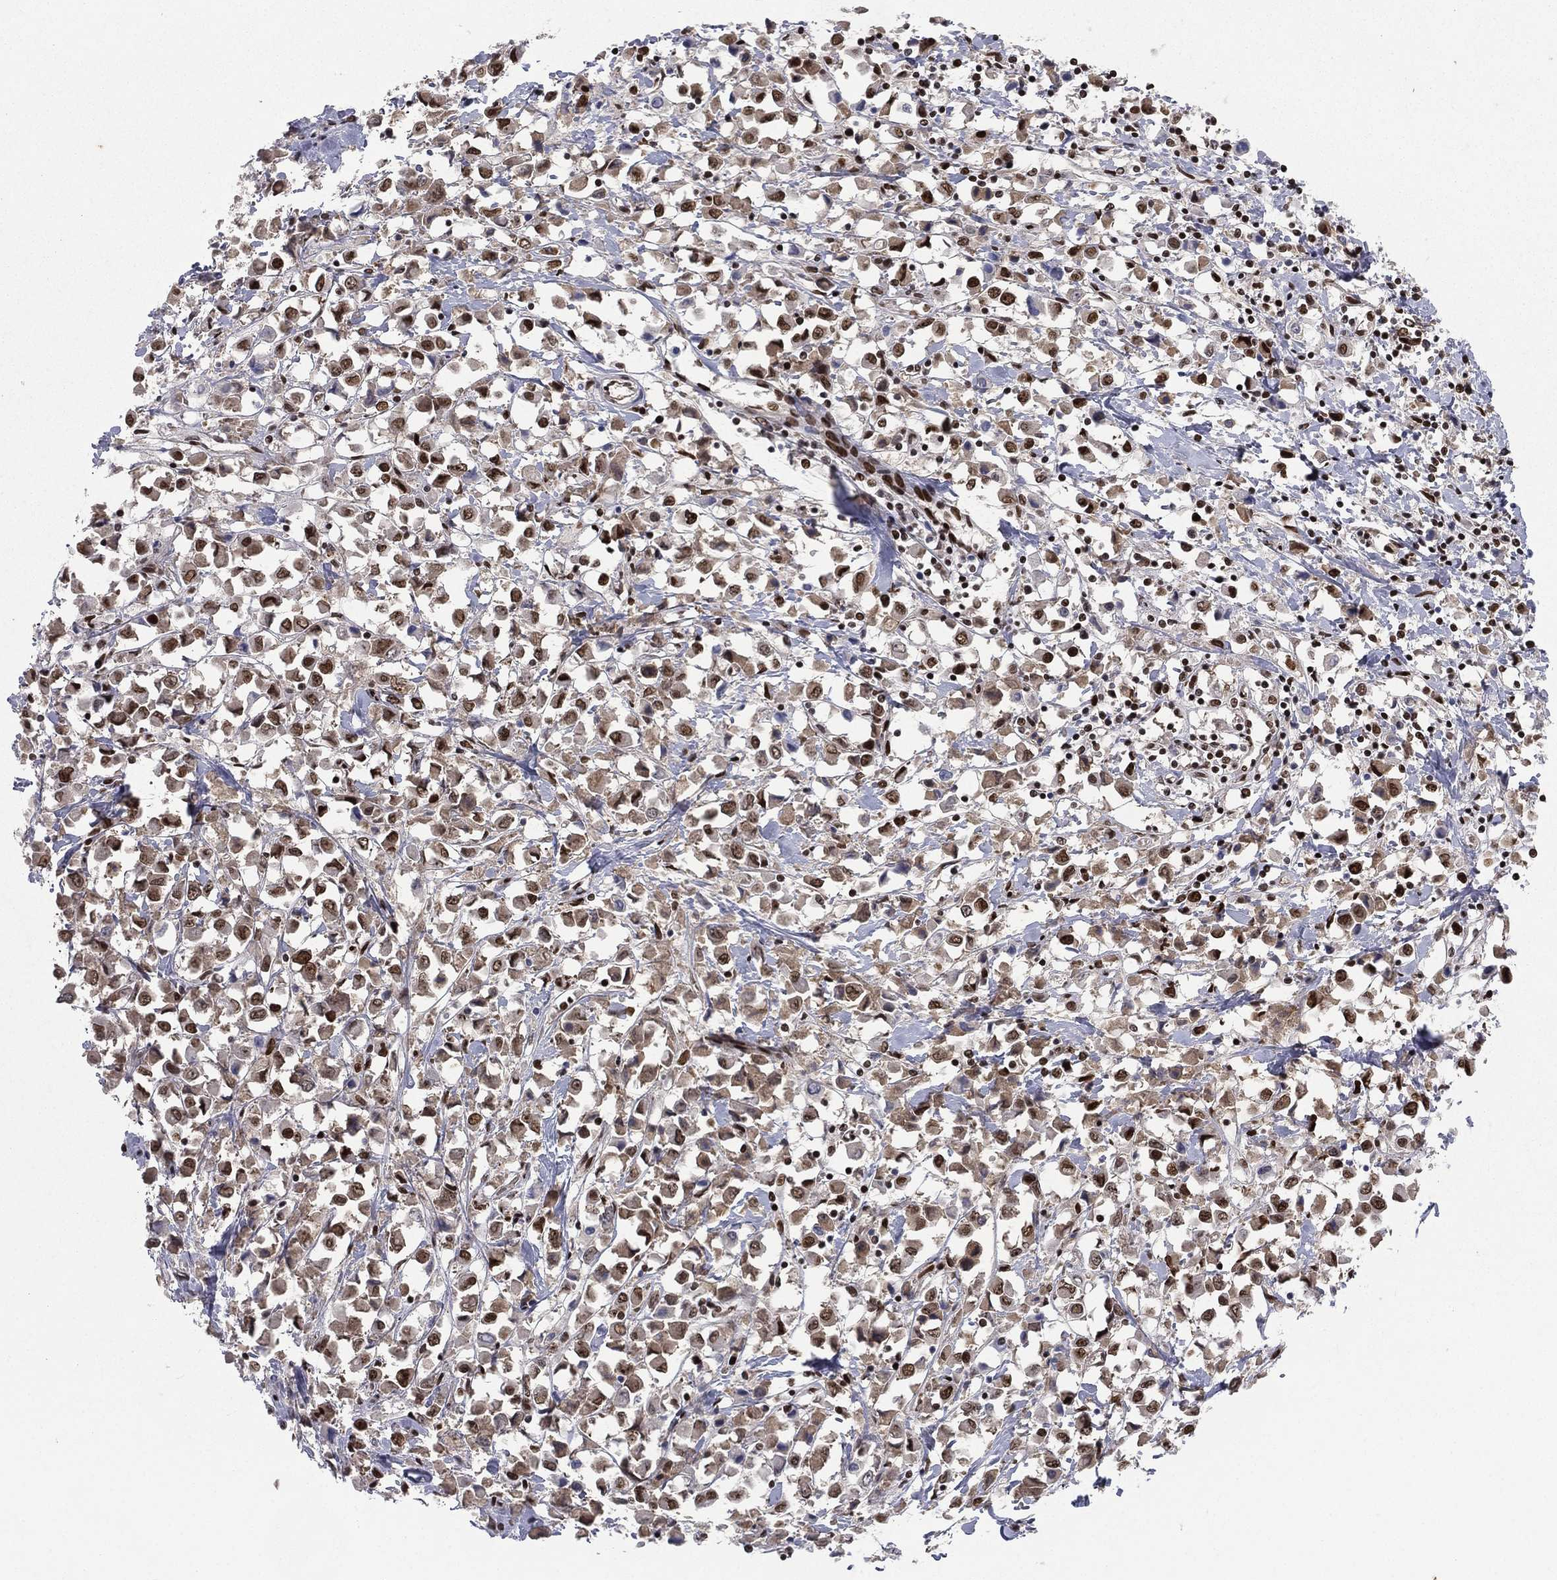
{"staining": {"intensity": "strong", "quantity": "25%-75%", "location": "nuclear"}, "tissue": "breast cancer", "cell_type": "Tumor cells", "image_type": "cancer", "snomed": [{"axis": "morphology", "description": "Duct carcinoma"}, {"axis": "topography", "description": "Breast"}], "caption": "A brown stain shows strong nuclear expression of a protein in human breast cancer (infiltrating ductal carcinoma) tumor cells.", "gene": "RTF1", "patient": {"sex": "female", "age": 61}}